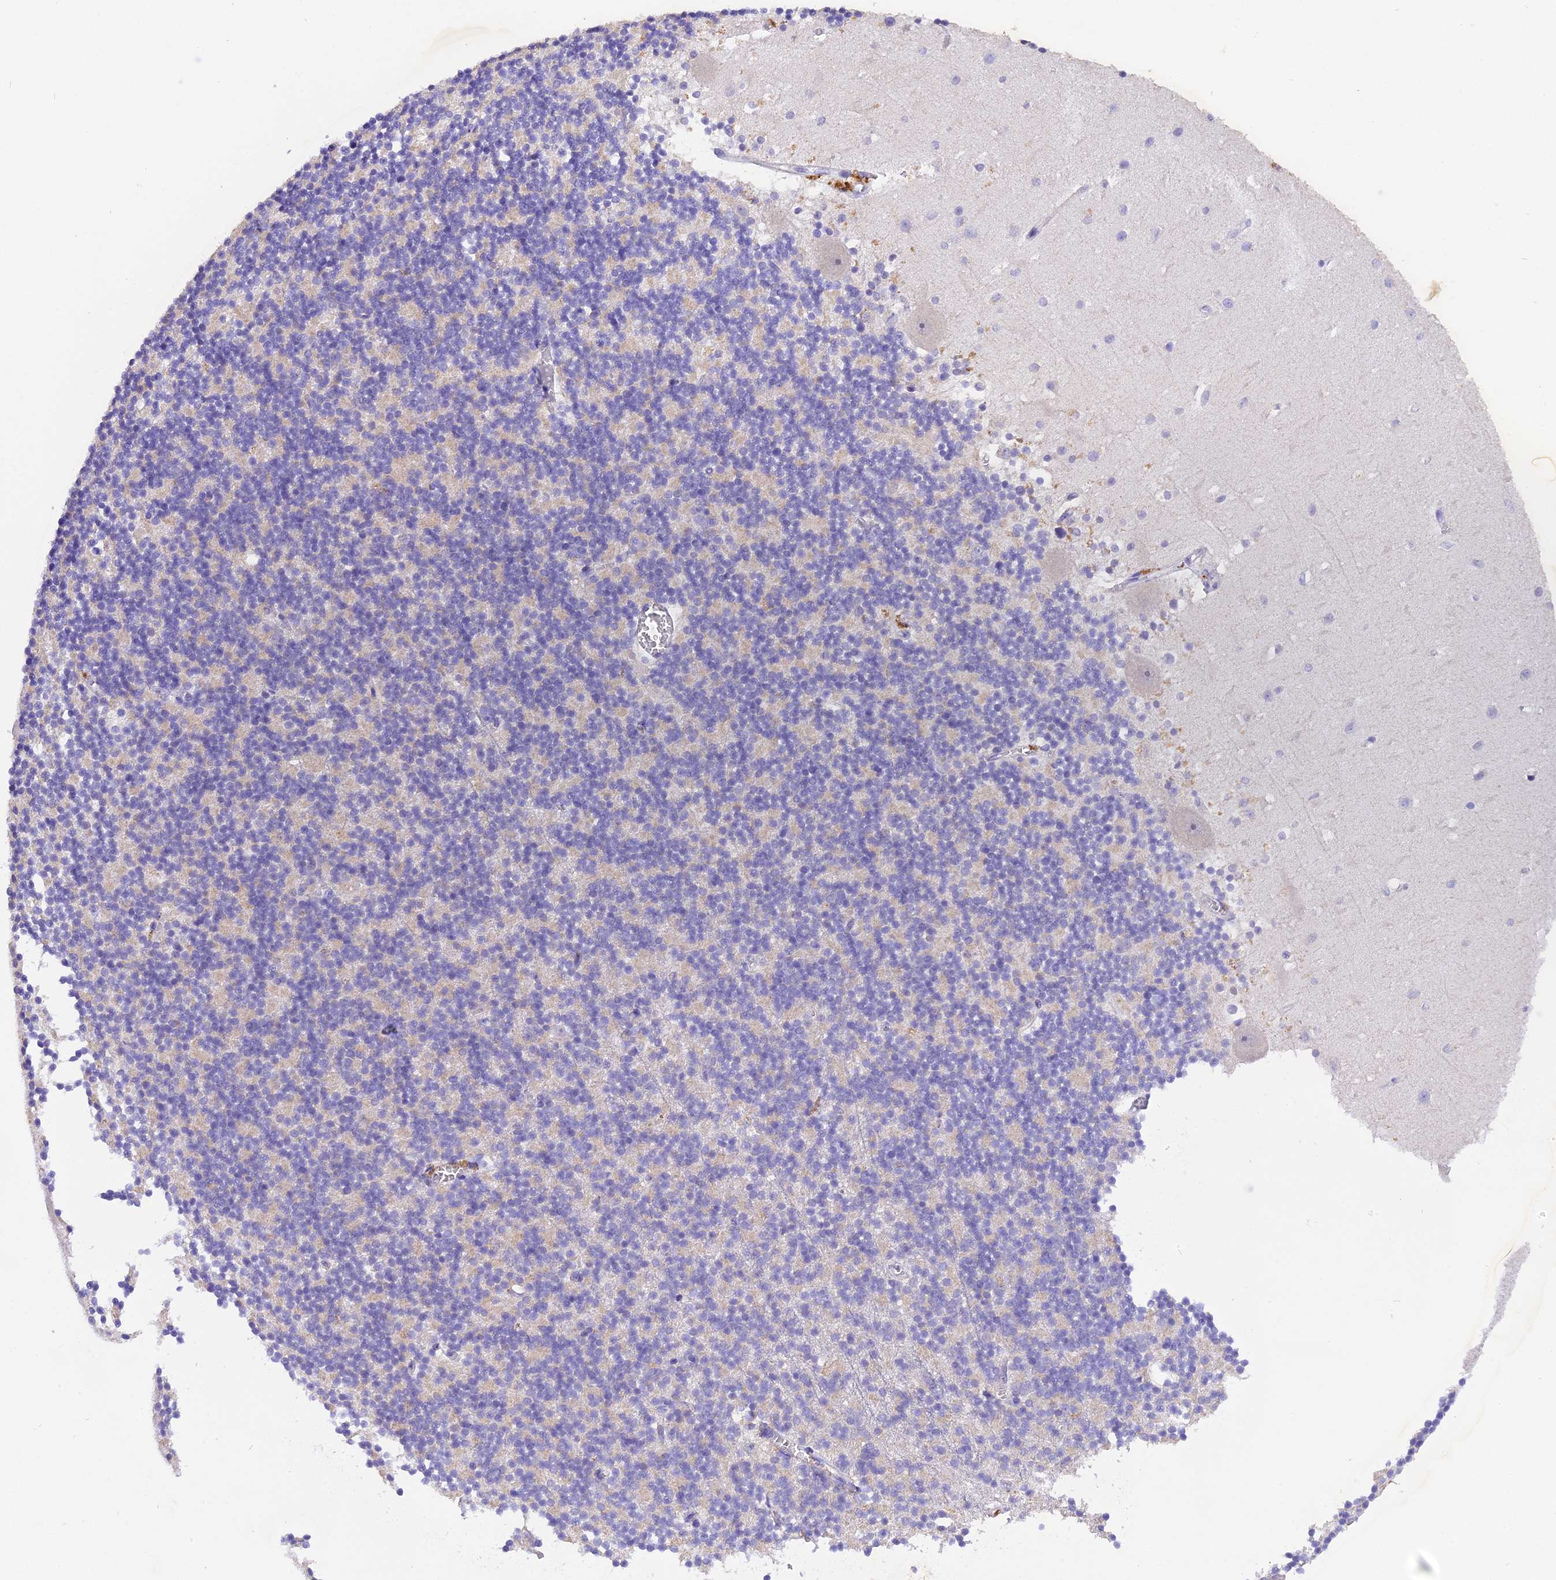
{"staining": {"intensity": "weak", "quantity": "<25%", "location": "cytoplasmic/membranous"}, "tissue": "cerebellum", "cell_type": "Cells in granular layer", "image_type": "normal", "snomed": [{"axis": "morphology", "description": "Normal tissue, NOS"}, {"axis": "topography", "description": "Cerebellum"}], "caption": "Micrograph shows no significant protein positivity in cells in granular layer of unremarkable cerebellum.", "gene": "PKIA", "patient": {"sex": "male", "age": 54}}